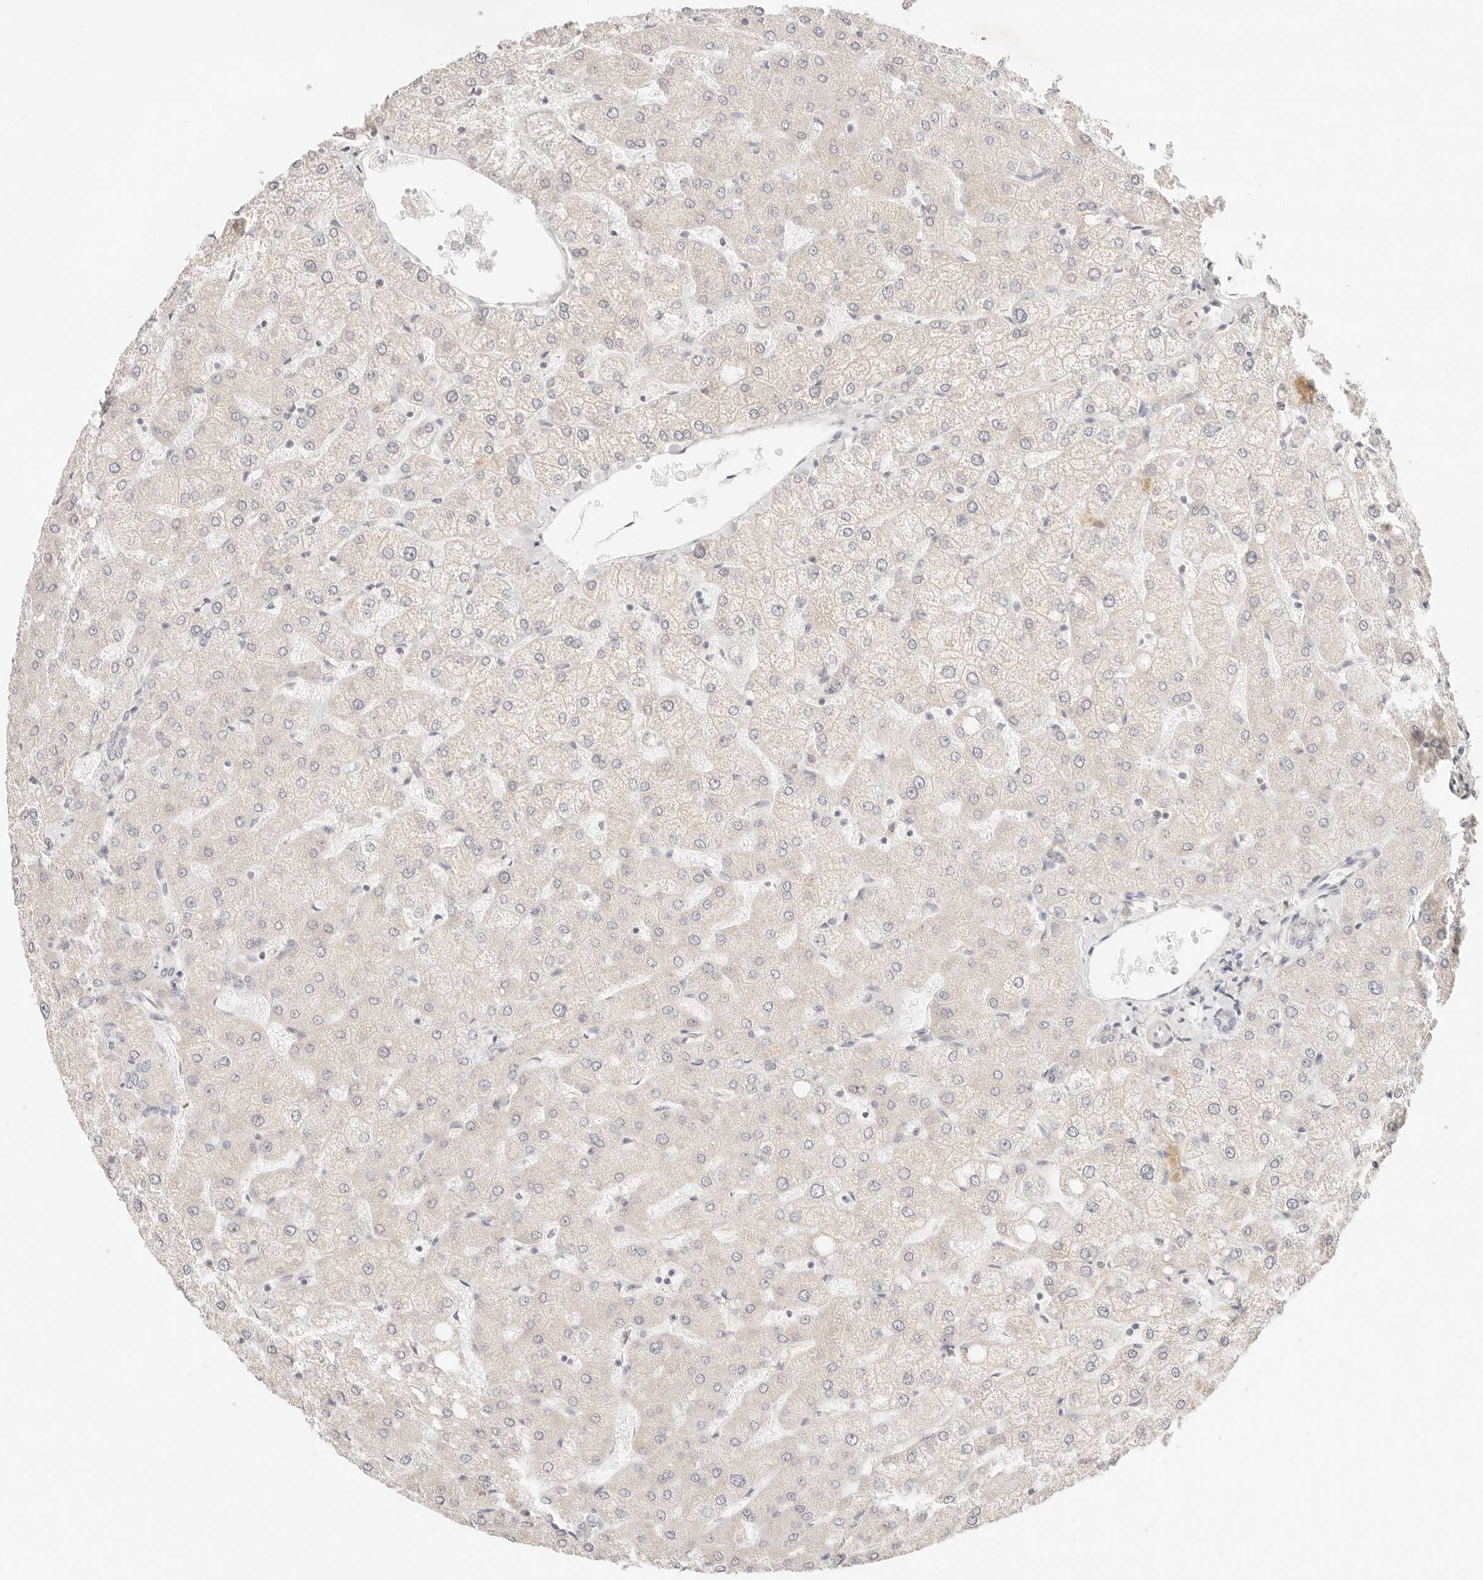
{"staining": {"intensity": "negative", "quantity": "none", "location": "none"}, "tissue": "liver", "cell_type": "Cholangiocytes", "image_type": "normal", "snomed": [{"axis": "morphology", "description": "Normal tissue, NOS"}, {"axis": "topography", "description": "Liver"}], "caption": "Cholangiocytes are negative for protein expression in normal human liver. (DAB (3,3'-diaminobenzidine) IHC, high magnification).", "gene": "GPR156", "patient": {"sex": "female", "age": 54}}